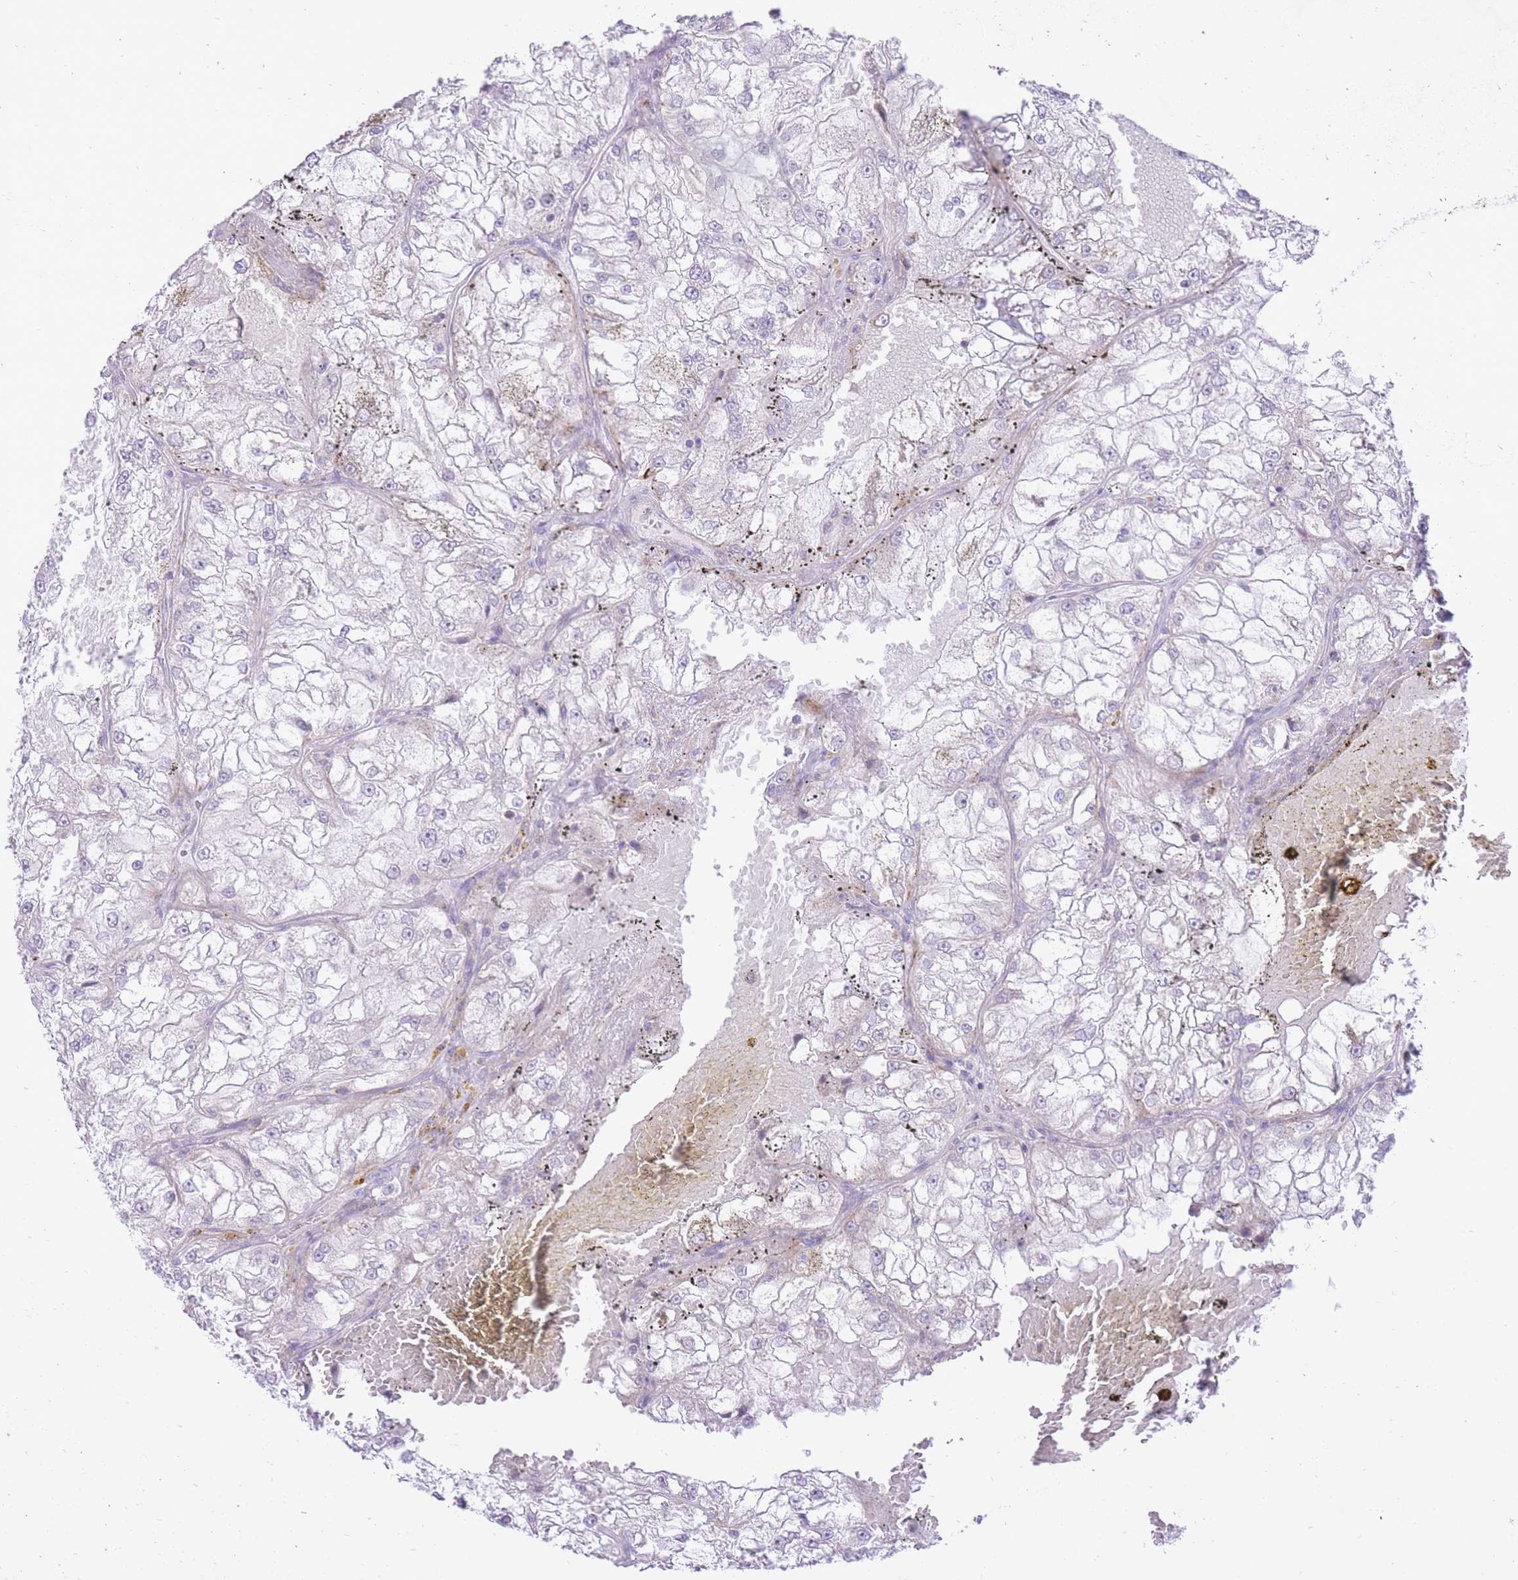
{"staining": {"intensity": "negative", "quantity": "none", "location": "none"}, "tissue": "renal cancer", "cell_type": "Tumor cells", "image_type": "cancer", "snomed": [{"axis": "morphology", "description": "Adenocarcinoma, NOS"}, {"axis": "topography", "description": "Kidney"}], "caption": "Tumor cells show no significant staining in adenocarcinoma (renal).", "gene": "DENND2D", "patient": {"sex": "female", "age": 72}}